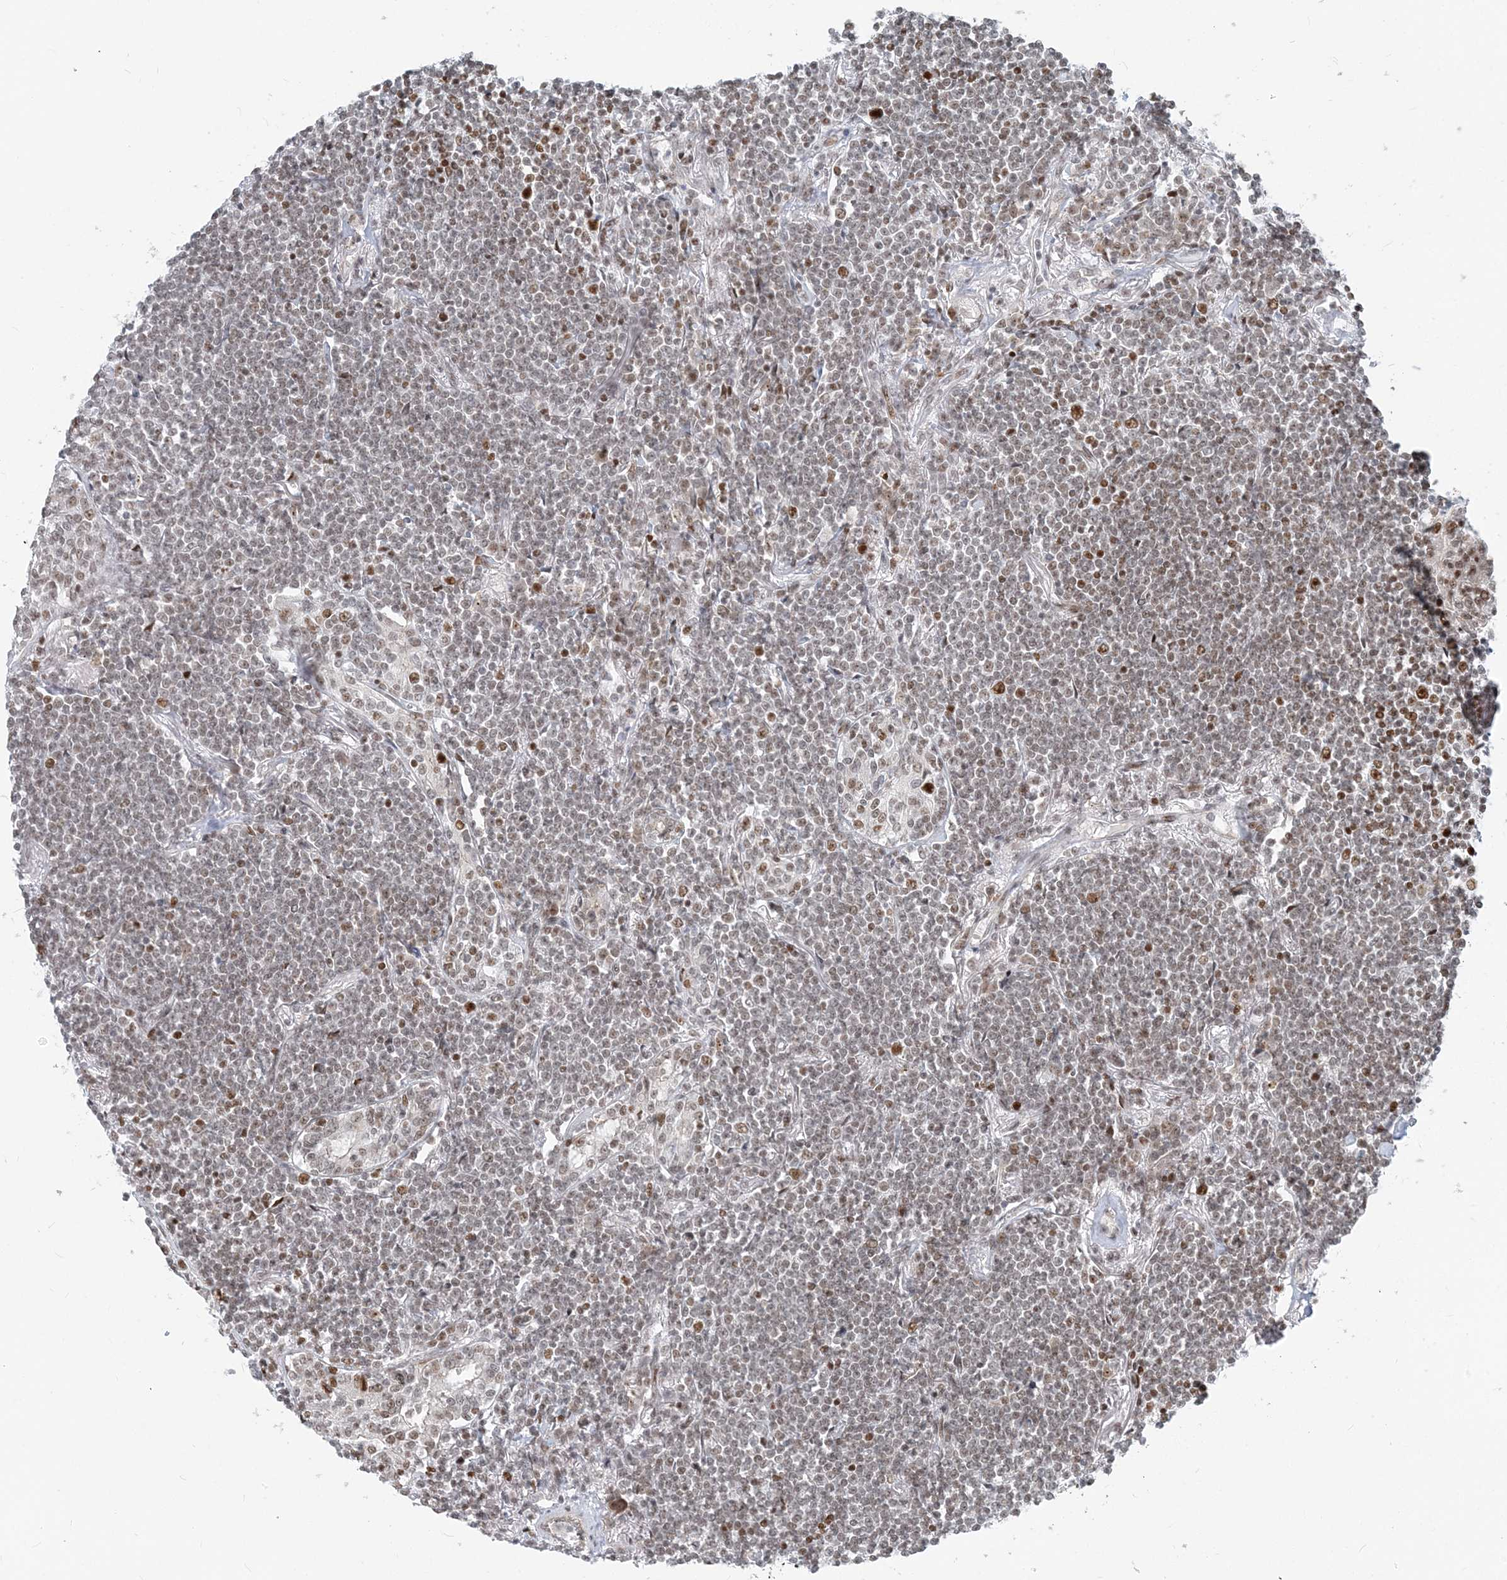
{"staining": {"intensity": "moderate", "quantity": "<25%", "location": "nuclear"}, "tissue": "lymphoma", "cell_type": "Tumor cells", "image_type": "cancer", "snomed": [{"axis": "morphology", "description": "Malignant lymphoma, non-Hodgkin's type, Low grade"}, {"axis": "topography", "description": "Lung"}], "caption": "Lymphoma tissue reveals moderate nuclear expression in about <25% of tumor cells", "gene": "BAZ1B", "patient": {"sex": "female", "age": 71}}